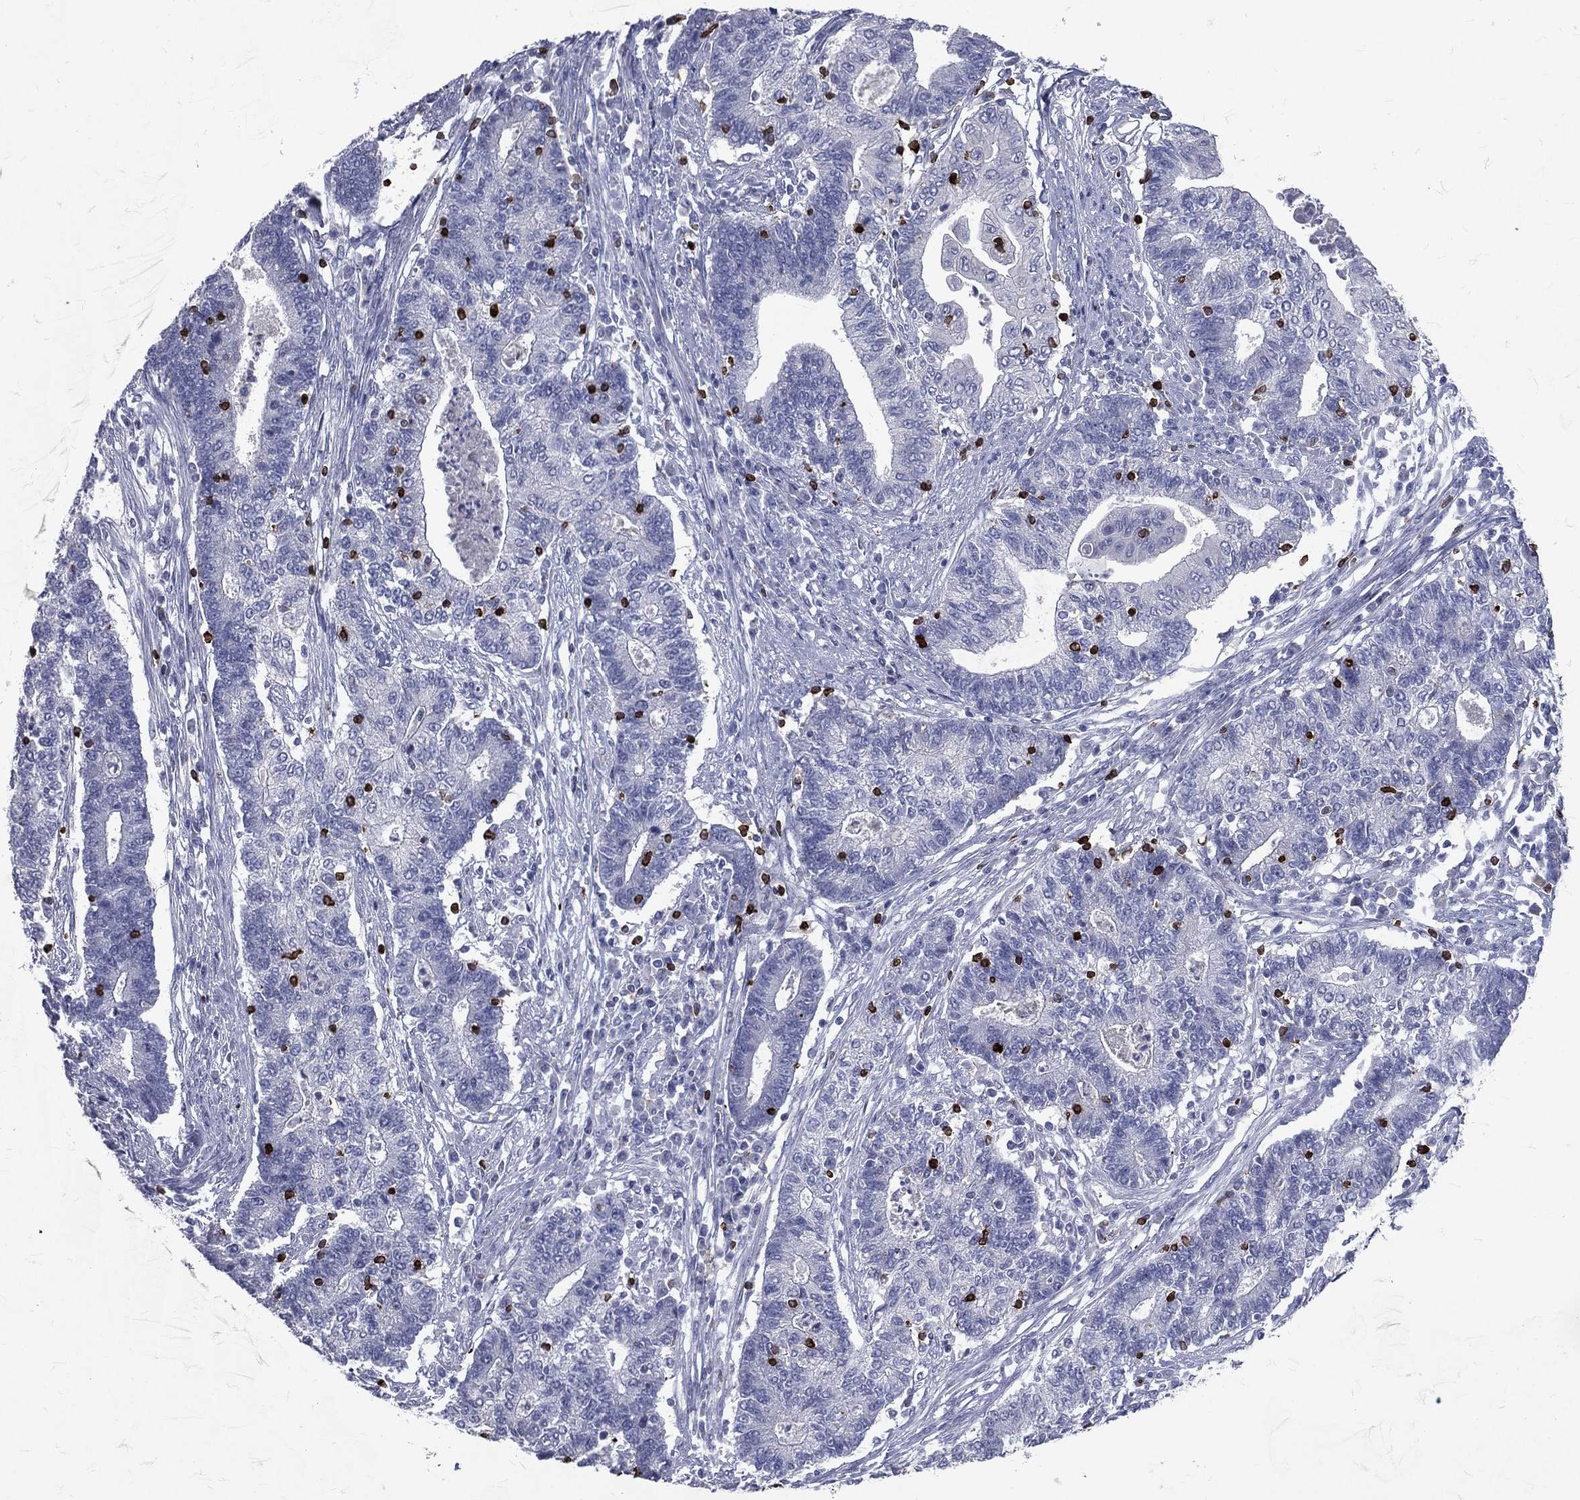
{"staining": {"intensity": "negative", "quantity": "none", "location": "none"}, "tissue": "endometrial cancer", "cell_type": "Tumor cells", "image_type": "cancer", "snomed": [{"axis": "morphology", "description": "Adenocarcinoma, NOS"}, {"axis": "topography", "description": "Uterus"}, {"axis": "topography", "description": "Endometrium"}], "caption": "There is no significant staining in tumor cells of endometrial cancer. Brightfield microscopy of immunohistochemistry (IHC) stained with DAB (3,3'-diaminobenzidine) (brown) and hematoxylin (blue), captured at high magnification.", "gene": "CTSW", "patient": {"sex": "female", "age": 54}}